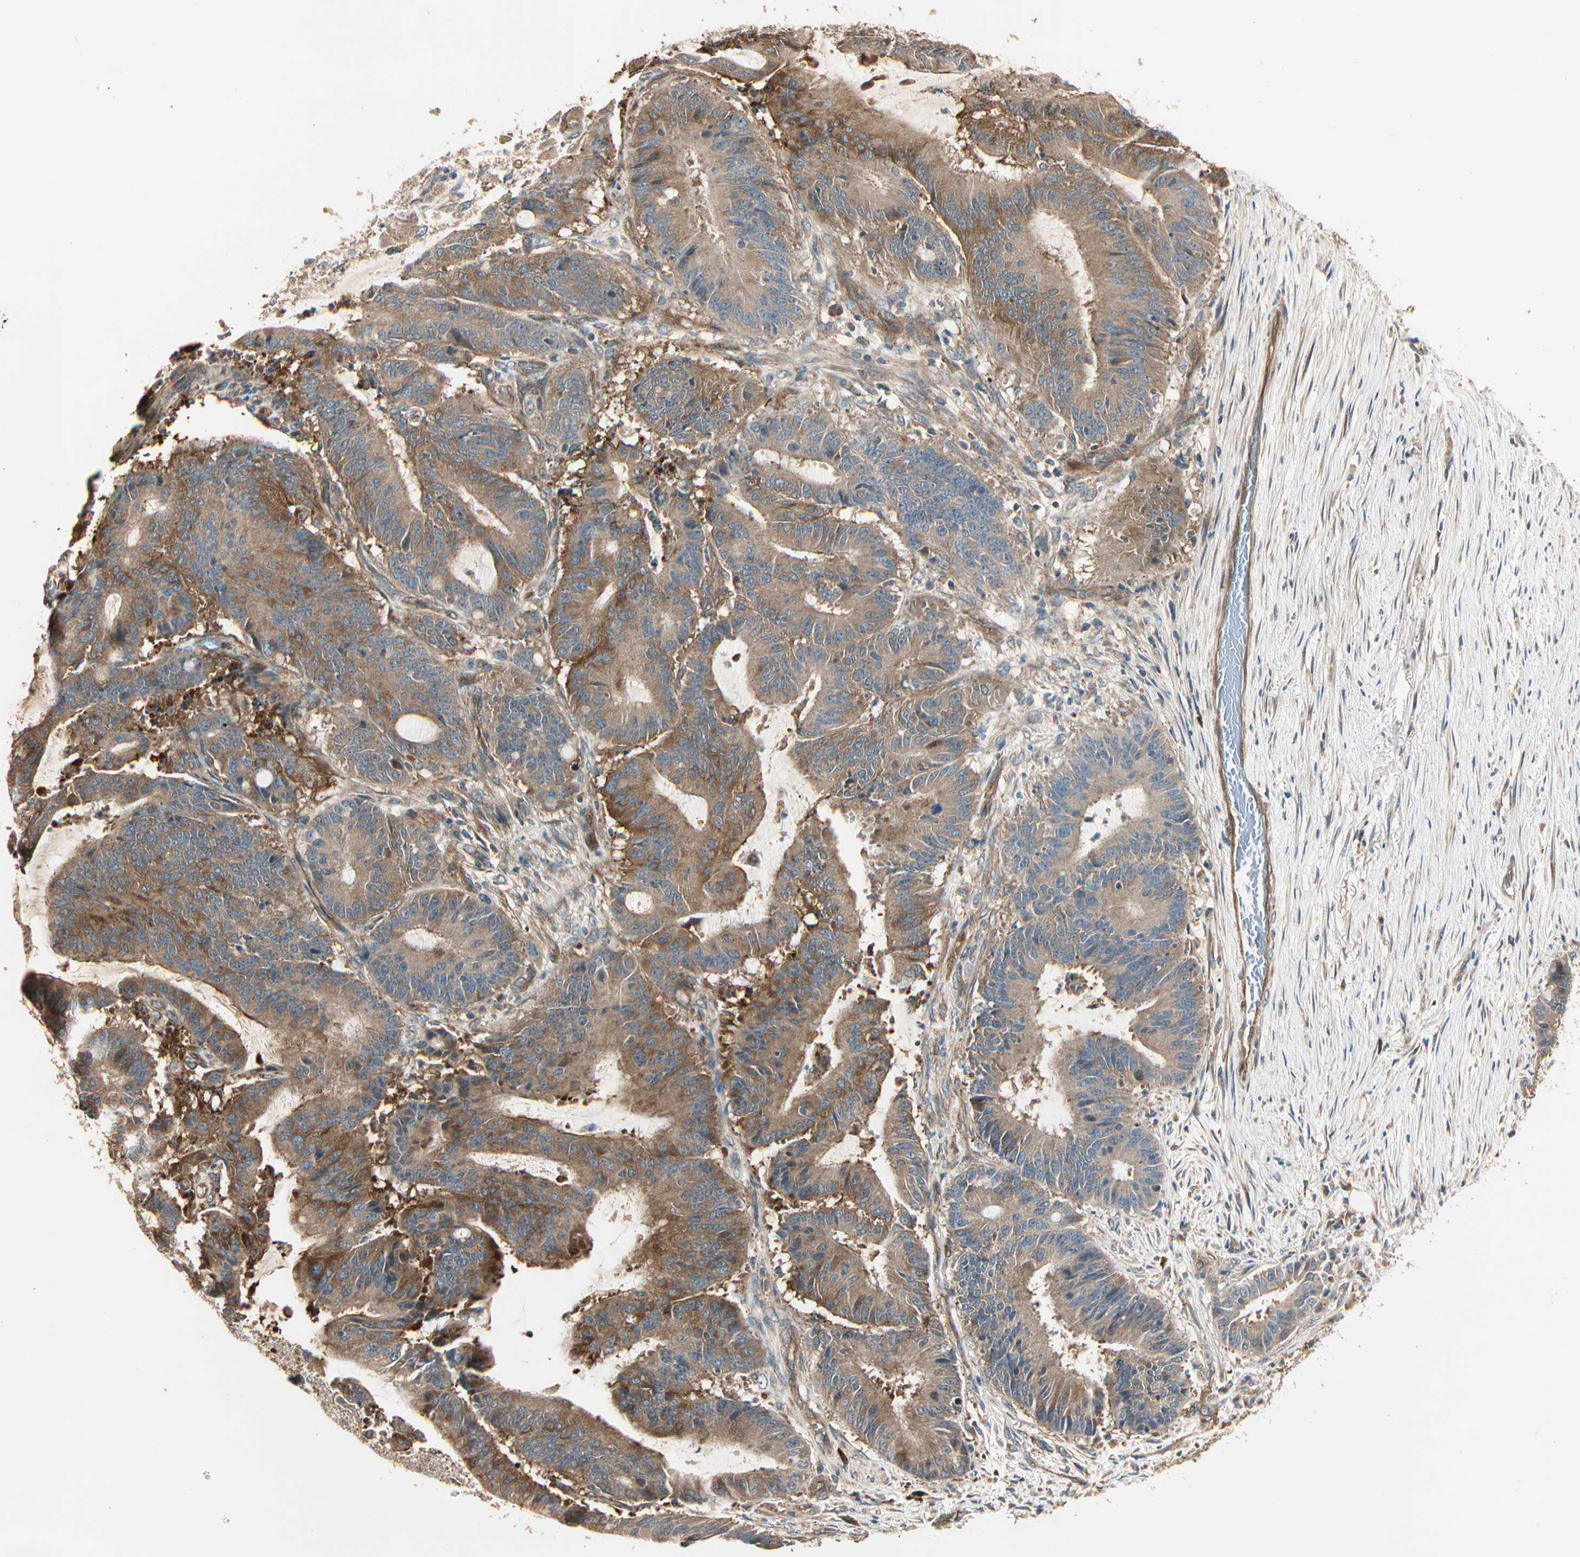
{"staining": {"intensity": "moderate", "quantity": ">75%", "location": "cytoplasmic/membranous"}, "tissue": "liver cancer", "cell_type": "Tumor cells", "image_type": "cancer", "snomed": [{"axis": "morphology", "description": "Cholangiocarcinoma"}, {"axis": "topography", "description": "Liver"}], "caption": "Liver cancer (cholangiocarcinoma) stained for a protein exhibits moderate cytoplasmic/membranous positivity in tumor cells.", "gene": "GALK1", "patient": {"sex": "female", "age": 73}}